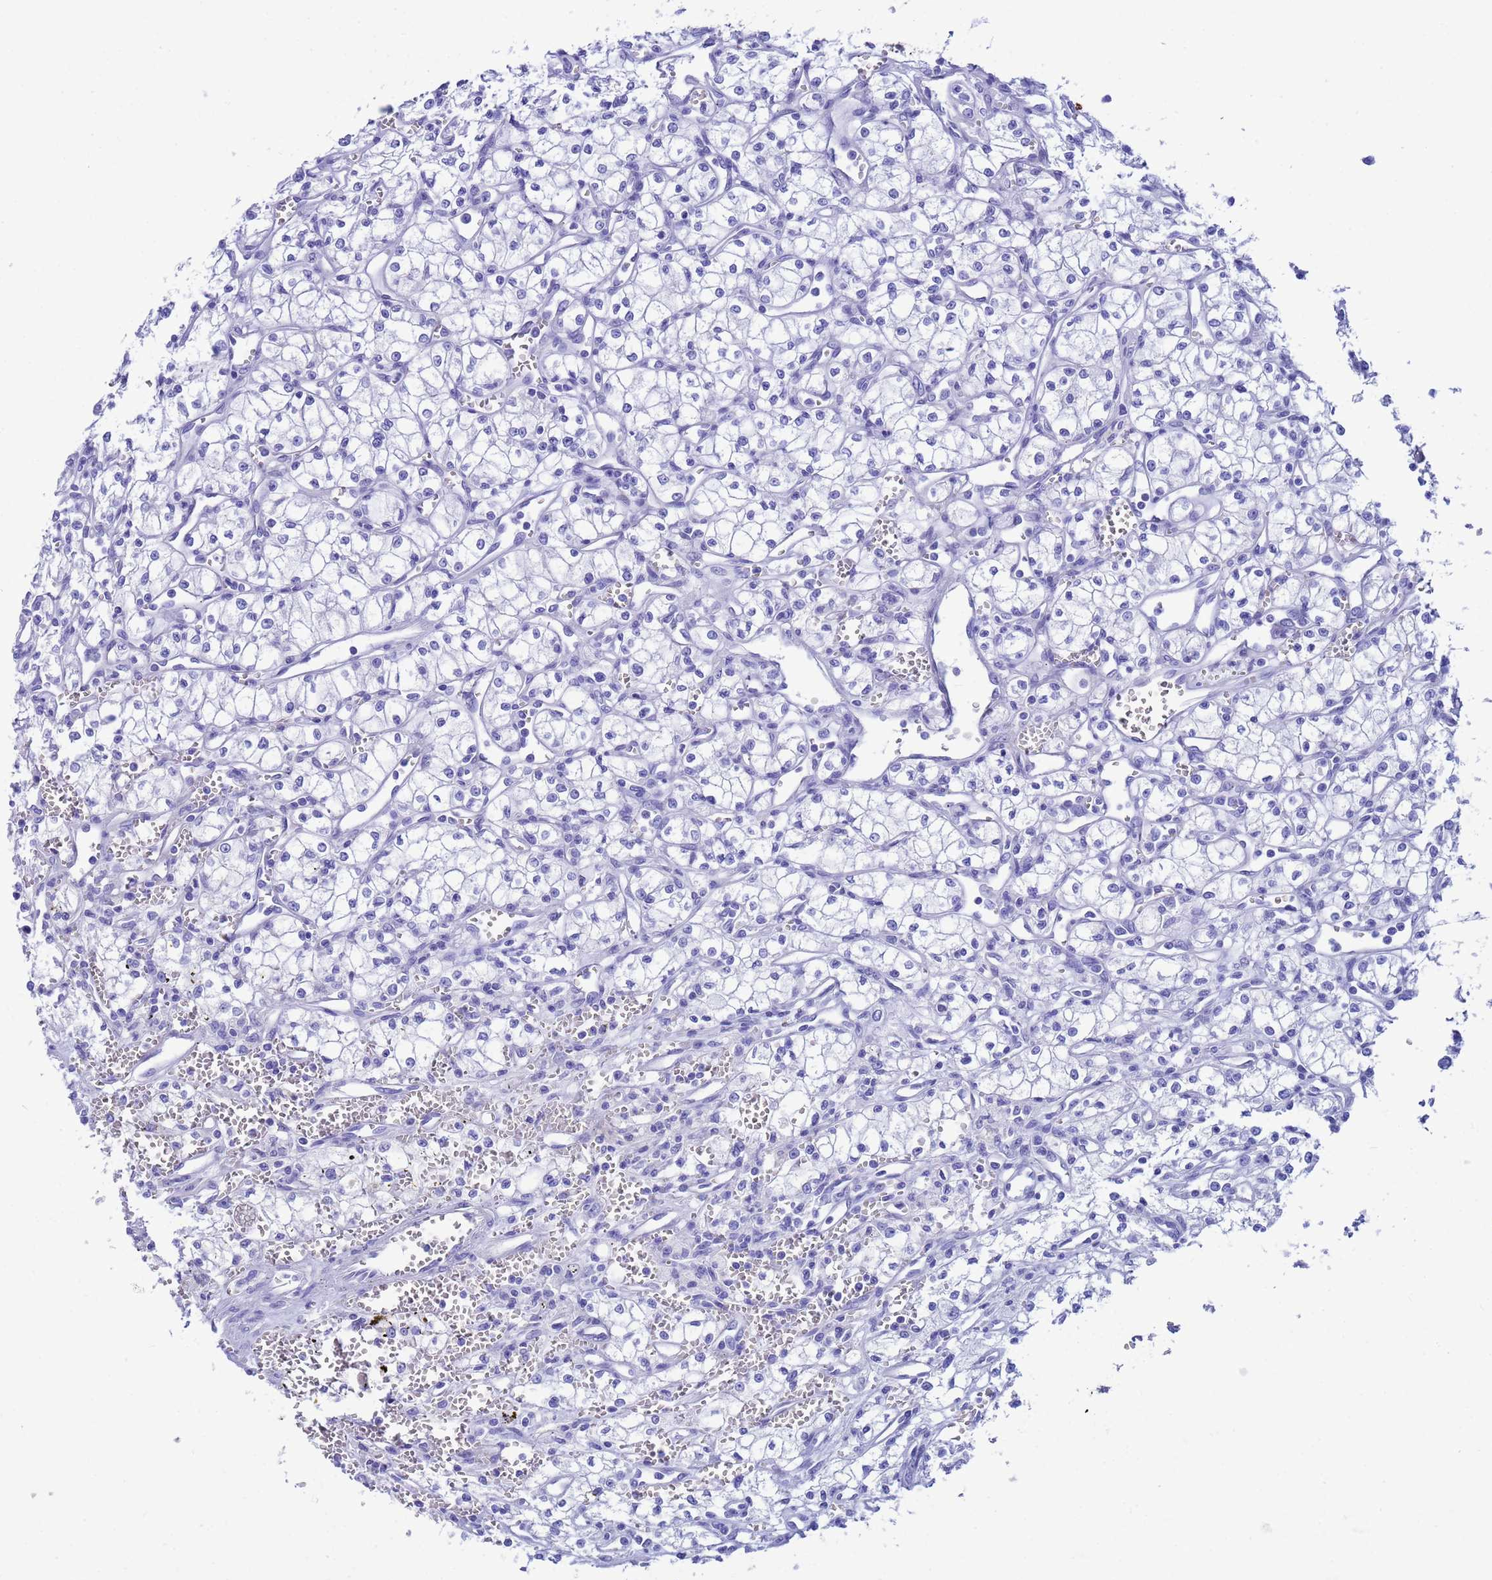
{"staining": {"intensity": "negative", "quantity": "none", "location": "none"}, "tissue": "renal cancer", "cell_type": "Tumor cells", "image_type": "cancer", "snomed": [{"axis": "morphology", "description": "Adenocarcinoma, NOS"}, {"axis": "topography", "description": "Kidney"}], "caption": "The IHC image has no significant positivity in tumor cells of renal adenocarcinoma tissue.", "gene": "AKR1C2", "patient": {"sex": "male", "age": 59}}